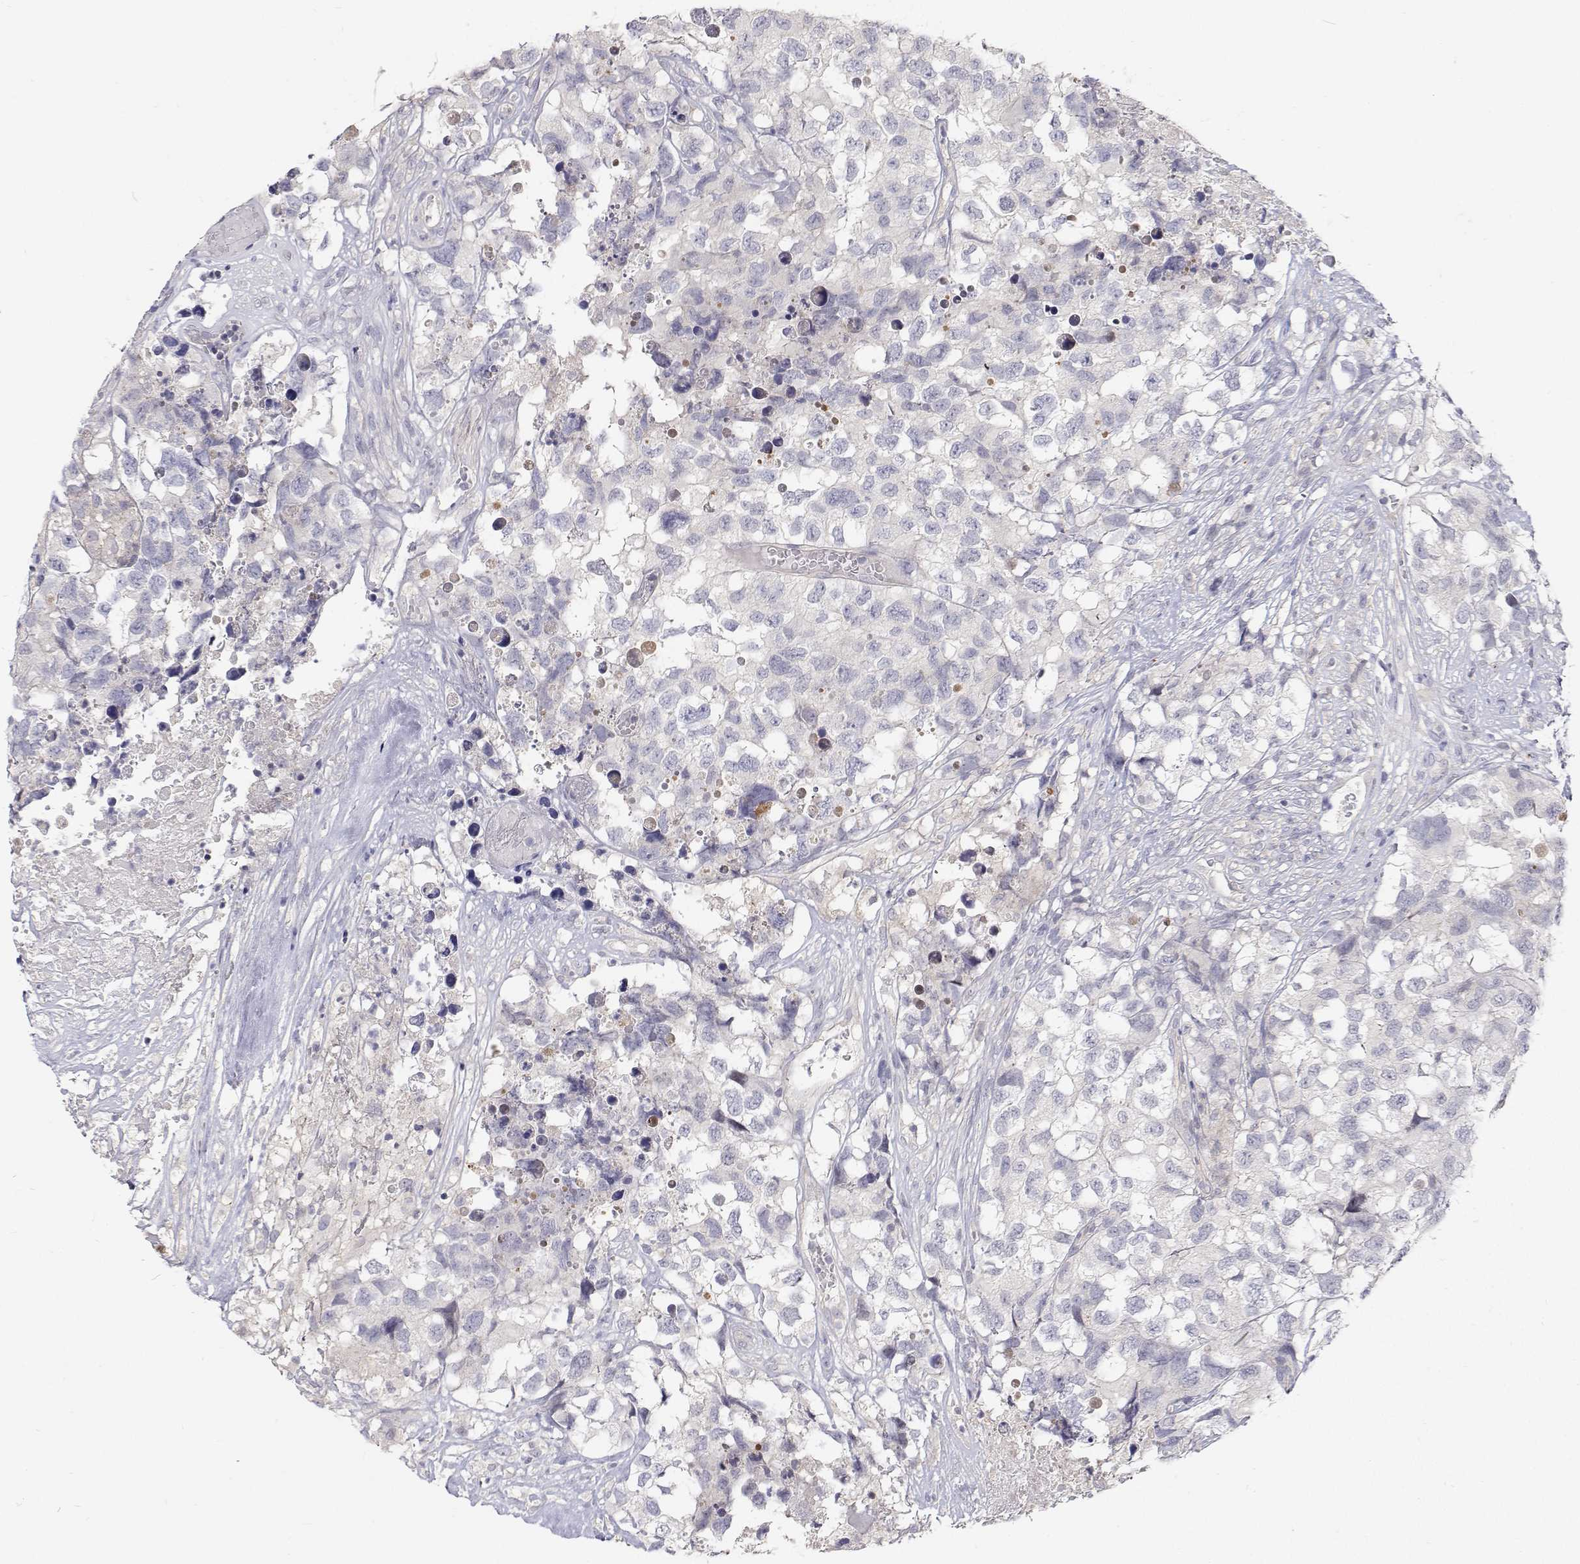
{"staining": {"intensity": "negative", "quantity": "none", "location": "none"}, "tissue": "testis cancer", "cell_type": "Tumor cells", "image_type": "cancer", "snomed": [{"axis": "morphology", "description": "Carcinoma, Embryonal, NOS"}, {"axis": "topography", "description": "Testis"}], "caption": "Human testis cancer (embryonal carcinoma) stained for a protein using immunohistochemistry (IHC) exhibits no expression in tumor cells.", "gene": "MYPN", "patient": {"sex": "male", "age": 83}}